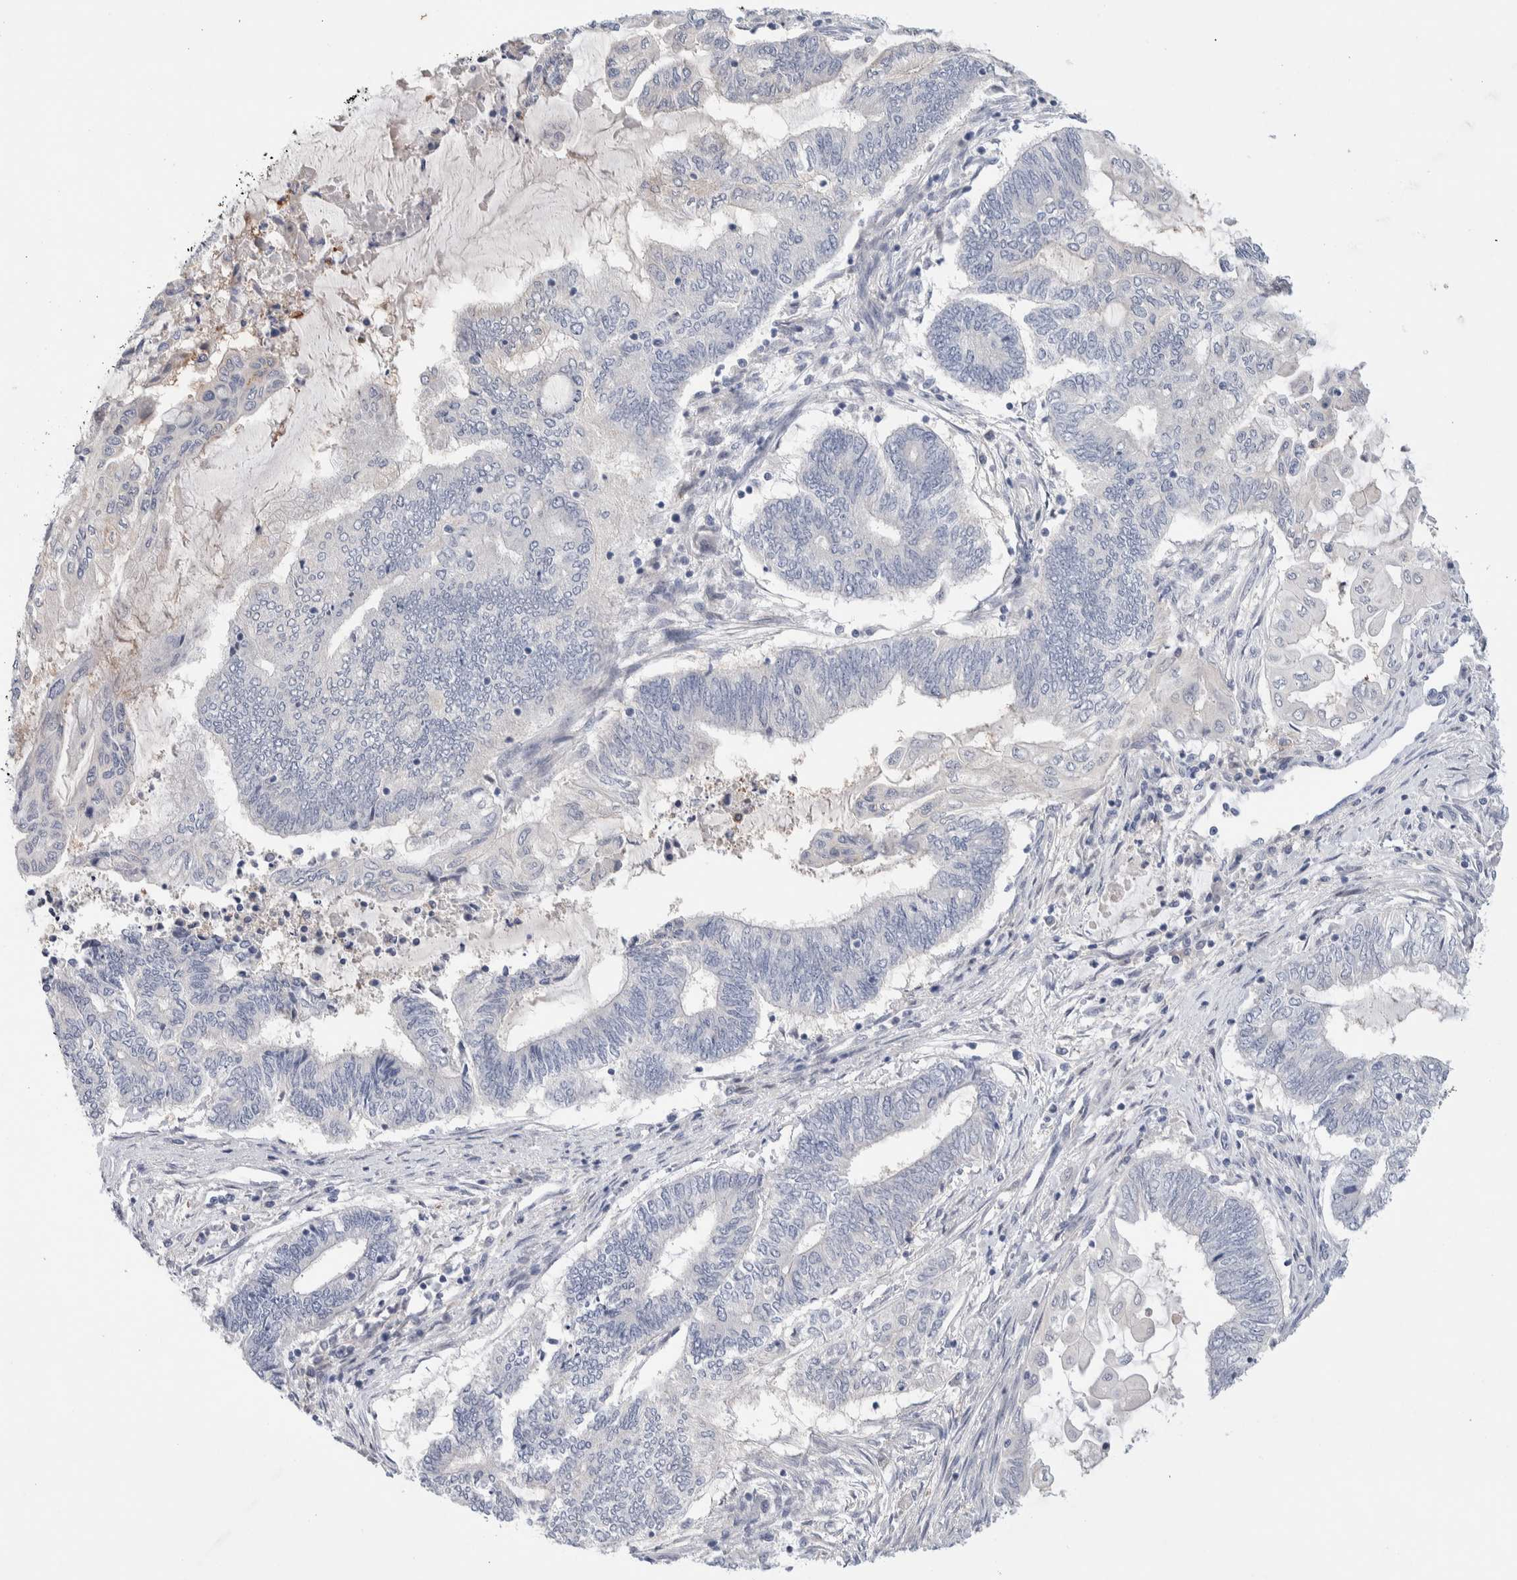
{"staining": {"intensity": "negative", "quantity": "none", "location": "none"}, "tissue": "endometrial cancer", "cell_type": "Tumor cells", "image_type": "cancer", "snomed": [{"axis": "morphology", "description": "Adenocarcinoma, NOS"}, {"axis": "topography", "description": "Uterus"}, {"axis": "topography", "description": "Endometrium"}], "caption": "An image of human endometrial cancer is negative for staining in tumor cells.", "gene": "DNAJB6", "patient": {"sex": "female", "age": 70}}